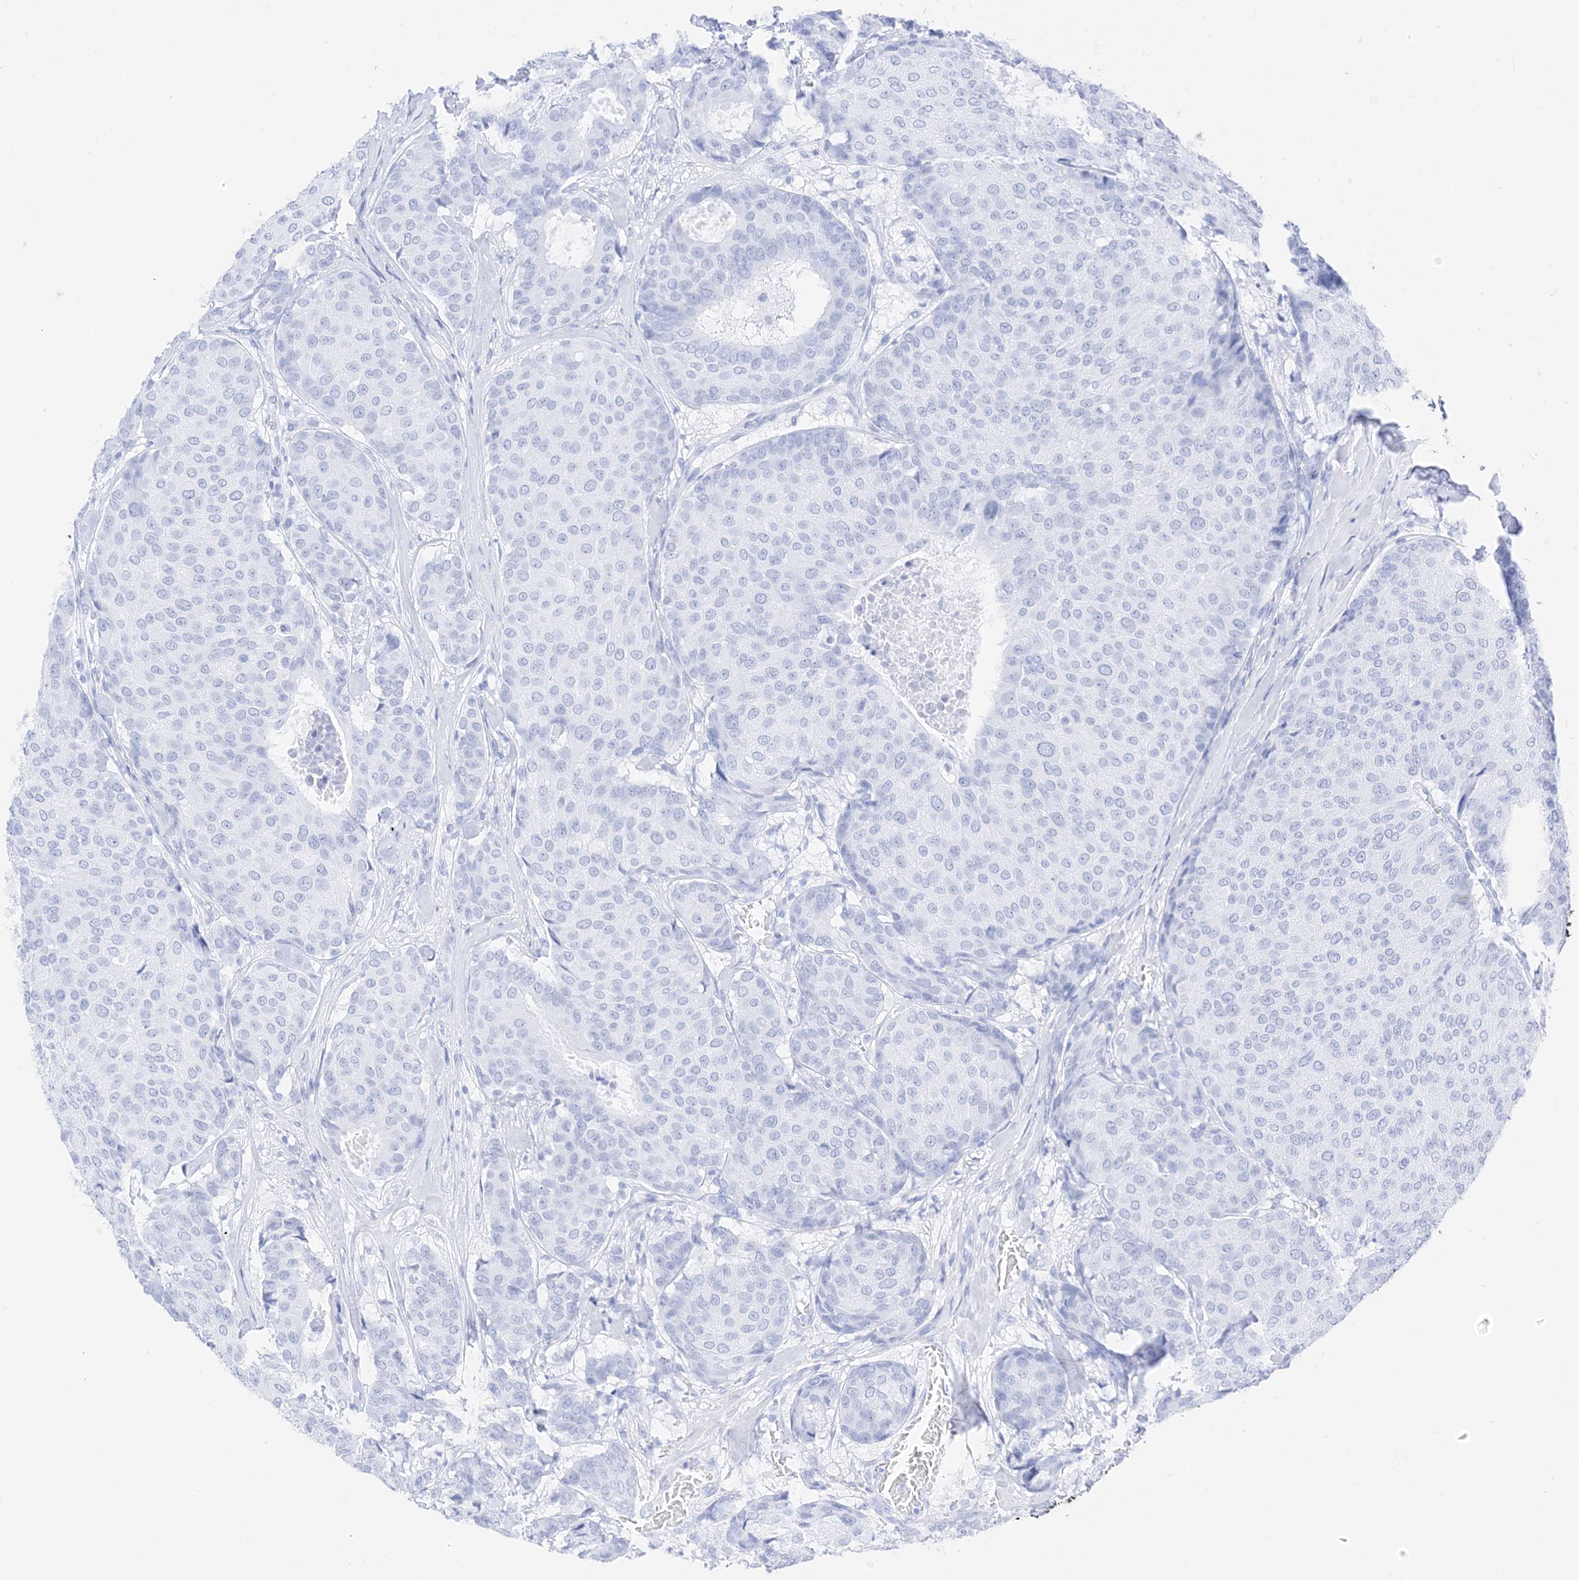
{"staining": {"intensity": "negative", "quantity": "none", "location": "none"}, "tissue": "breast cancer", "cell_type": "Tumor cells", "image_type": "cancer", "snomed": [{"axis": "morphology", "description": "Duct carcinoma"}, {"axis": "topography", "description": "Breast"}], "caption": "DAB immunohistochemical staining of breast cancer (invasive ductal carcinoma) demonstrates no significant expression in tumor cells. Nuclei are stained in blue.", "gene": "MUC17", "patient": {"sex": "female", "age": 75}}